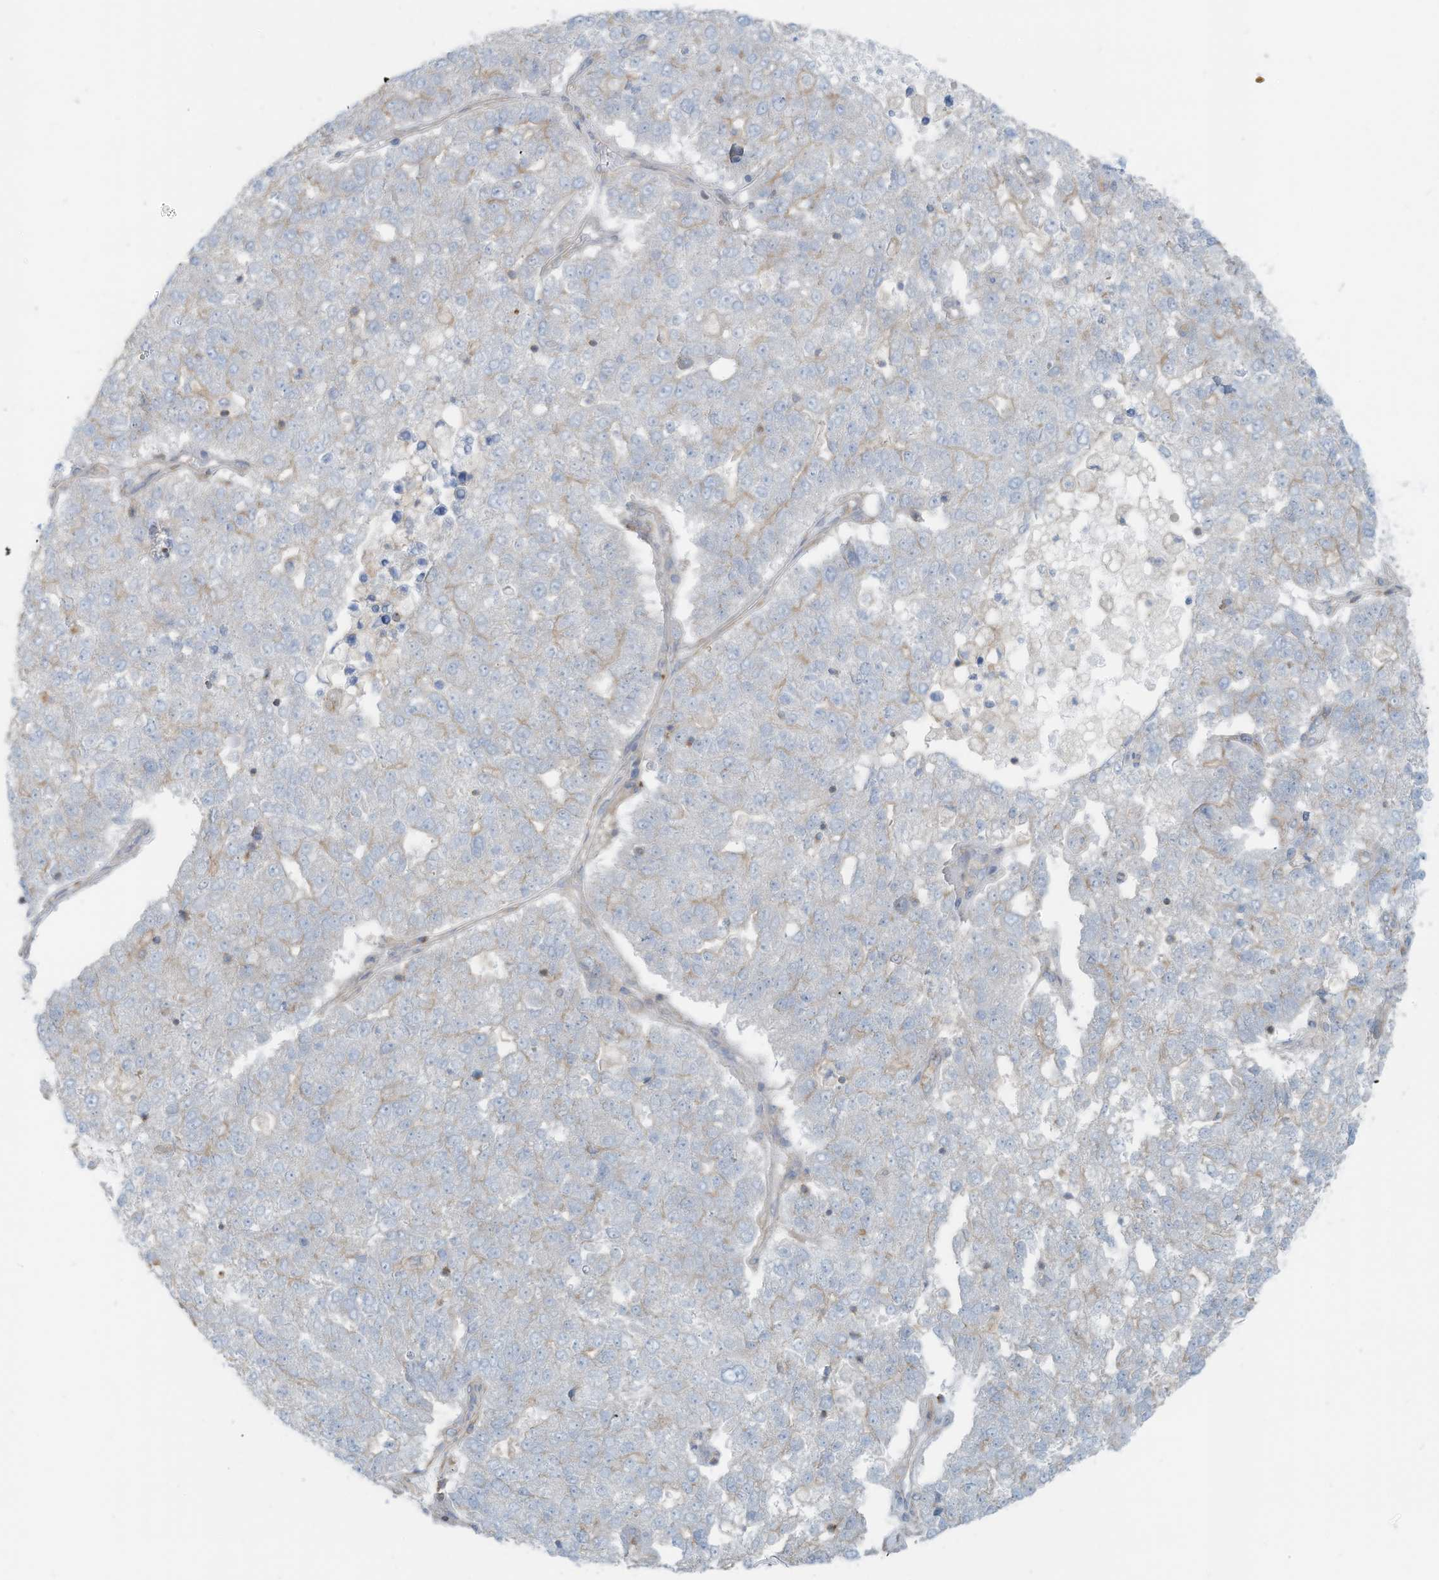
{"staining": {"intensity": "negative", "quantity": "none", "location": "none"}, "tissue": "pancreatic cancer", "cell_type": "Tumor cells", "image_type": "cancer", "snomed": [{"axis": "morphology", "description": "Adenocarcinoma, NOS"}, {"axis": "topography", "description": "Pancreas"}], "caption": "An immunohistochemistry (IHC) micrograph of pancreatic cancer (adenocarcinoma) is shown. There is no staining in tumor cells of pancreatic cancer (adenocarcinoma).", "gene": "ZNF846", "patient": {"sex": "female", "age": 61}}